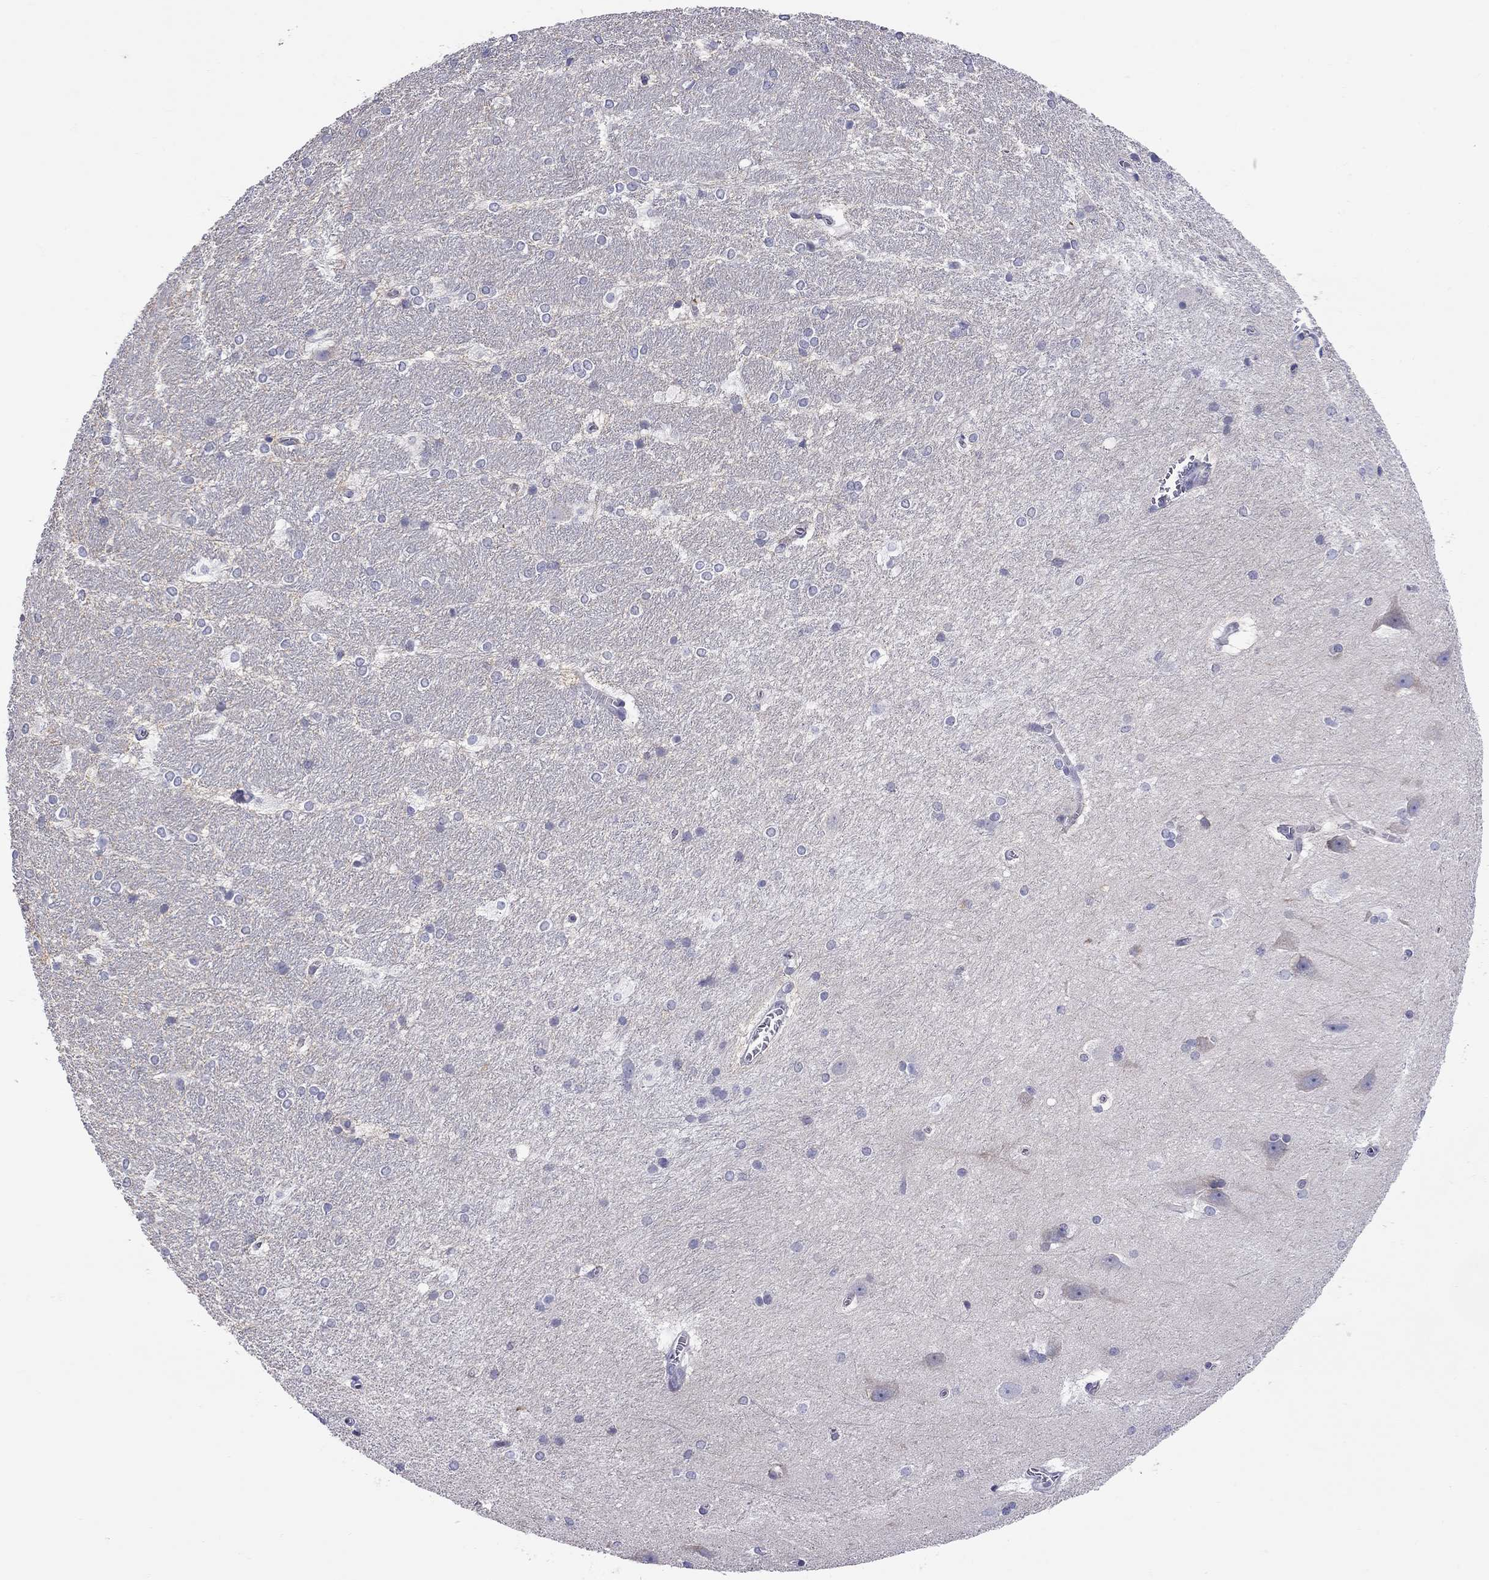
{"staining": {"intensity": "negative", "quantity": "none", "location": "none"}, "tissue": "hippocampus", "cell_type": "Glial cells", "image_type": "normal", "snomed": [{"axis": "morphology", "description": "Normal tissue, NOS"}, {"axis": "topography", "description": "Cerebral cortex"}, {"axis": "topography", "description": "Hippocampus"}], "caption": "Immunohistochemical staining of unremarkable human hippocampus shows no significant expression in glial cells. Nuclei are stained in blue.", "gene": "SLC46A2", "patient": {"sex": "female", "age": 19}}